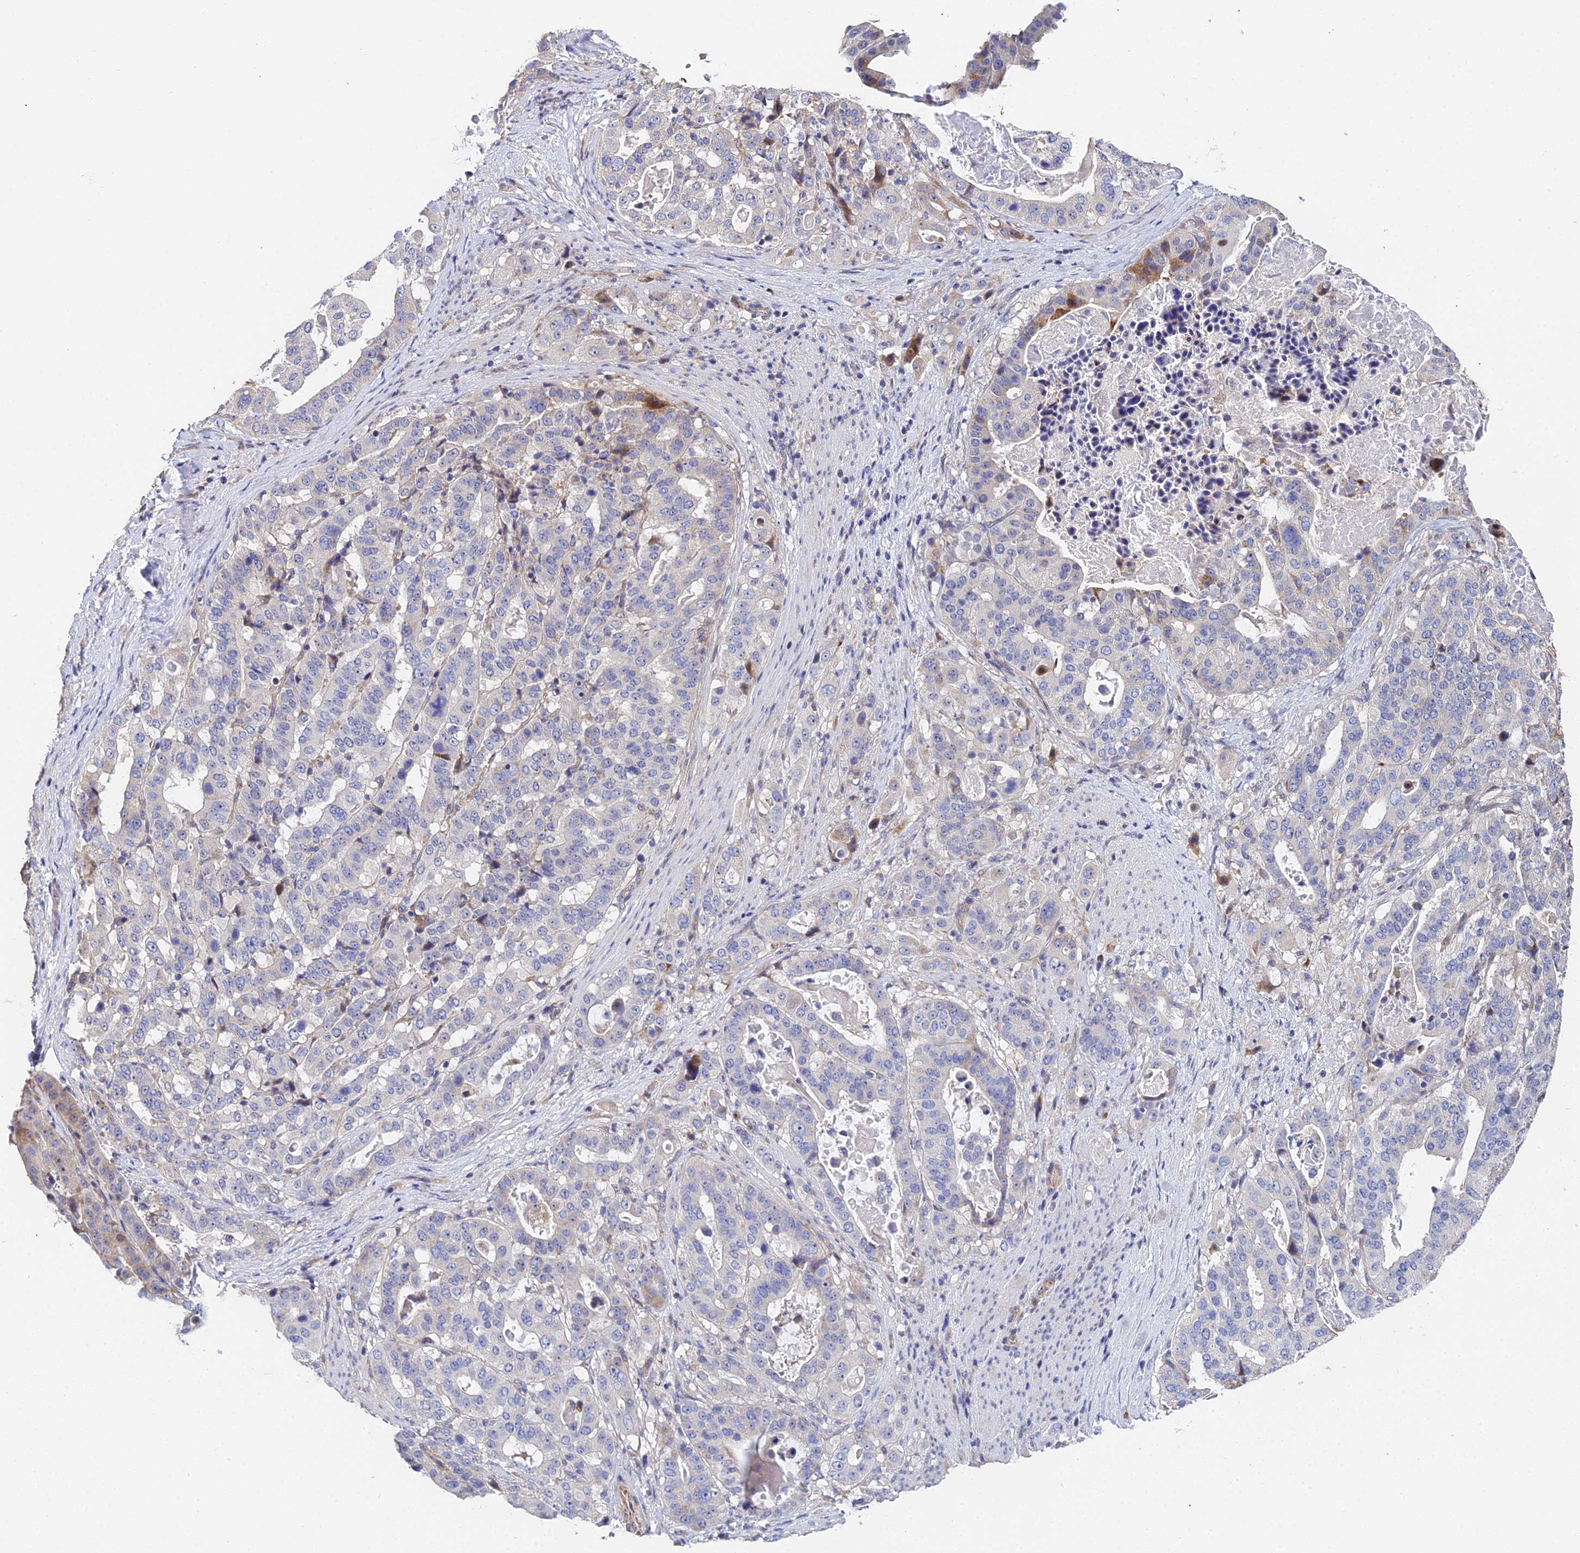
{"staining": {"intensity": "strong", "quantity": "<25%", "location": "cytoplasmic/membranous,nuclear"}, "tissue": "stomach cancer", "cell_type": "Tumor cells", "image_type": "cancer", "snomed": [{"axis": "morphology", "description": "Adenocarcinoma, NOS"}, {"axis": "topography", "description": "Stomach"}], "caption": "IHC (DAB) staining of human stomach cancer (adenocarcinoma) exhibits strong cytoplasmic/membranous and nuclear protein expression in approximately <25% of tumor cells. The staining was performed using DAB, with brown indicating positive protein expression. Nuclei are stained blue with hematoxylin.", "gene": "ENSG00000268674", "patient": {"sex": "male", "age": 48}}